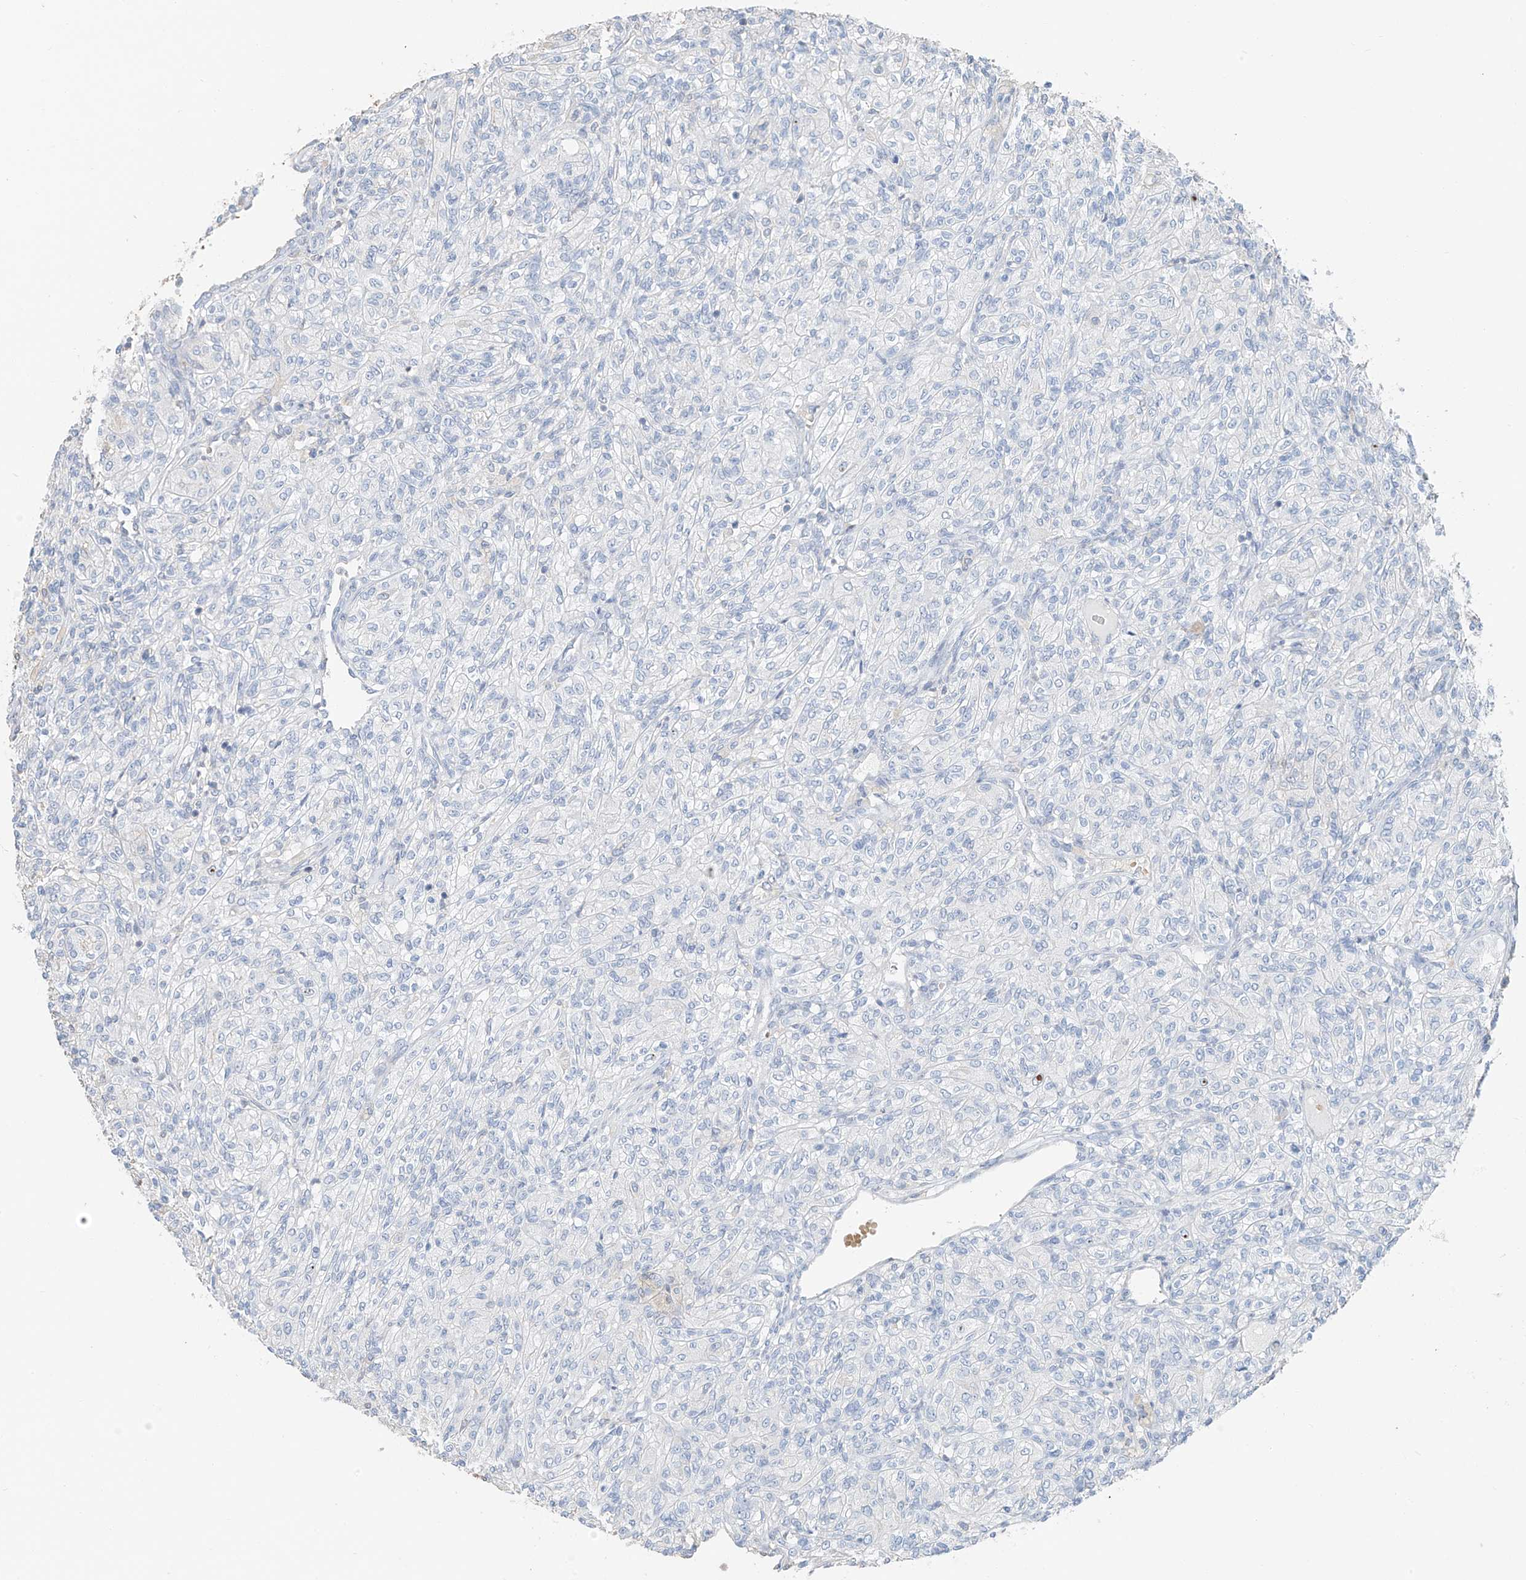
{"staining": {"intensity": "negative", "quantity": "none", "location": "none"}, "tissue": "renal cancer", "cell_type": "Tumor cells", "image_type": "cancer", "snomed": [{"axis": "morphology", "description": "Adenocarcinoma, NOS"}, {"axis": "topography", "description": "Kidney"}], "caption": "High power microscopy photomicrograph of an IHC image of renal adenocarcinoma, revealing no significant staining in tumor cells.", "gene": "PAFAH1B3", "patient": {"sex": "male", "age": 77}}